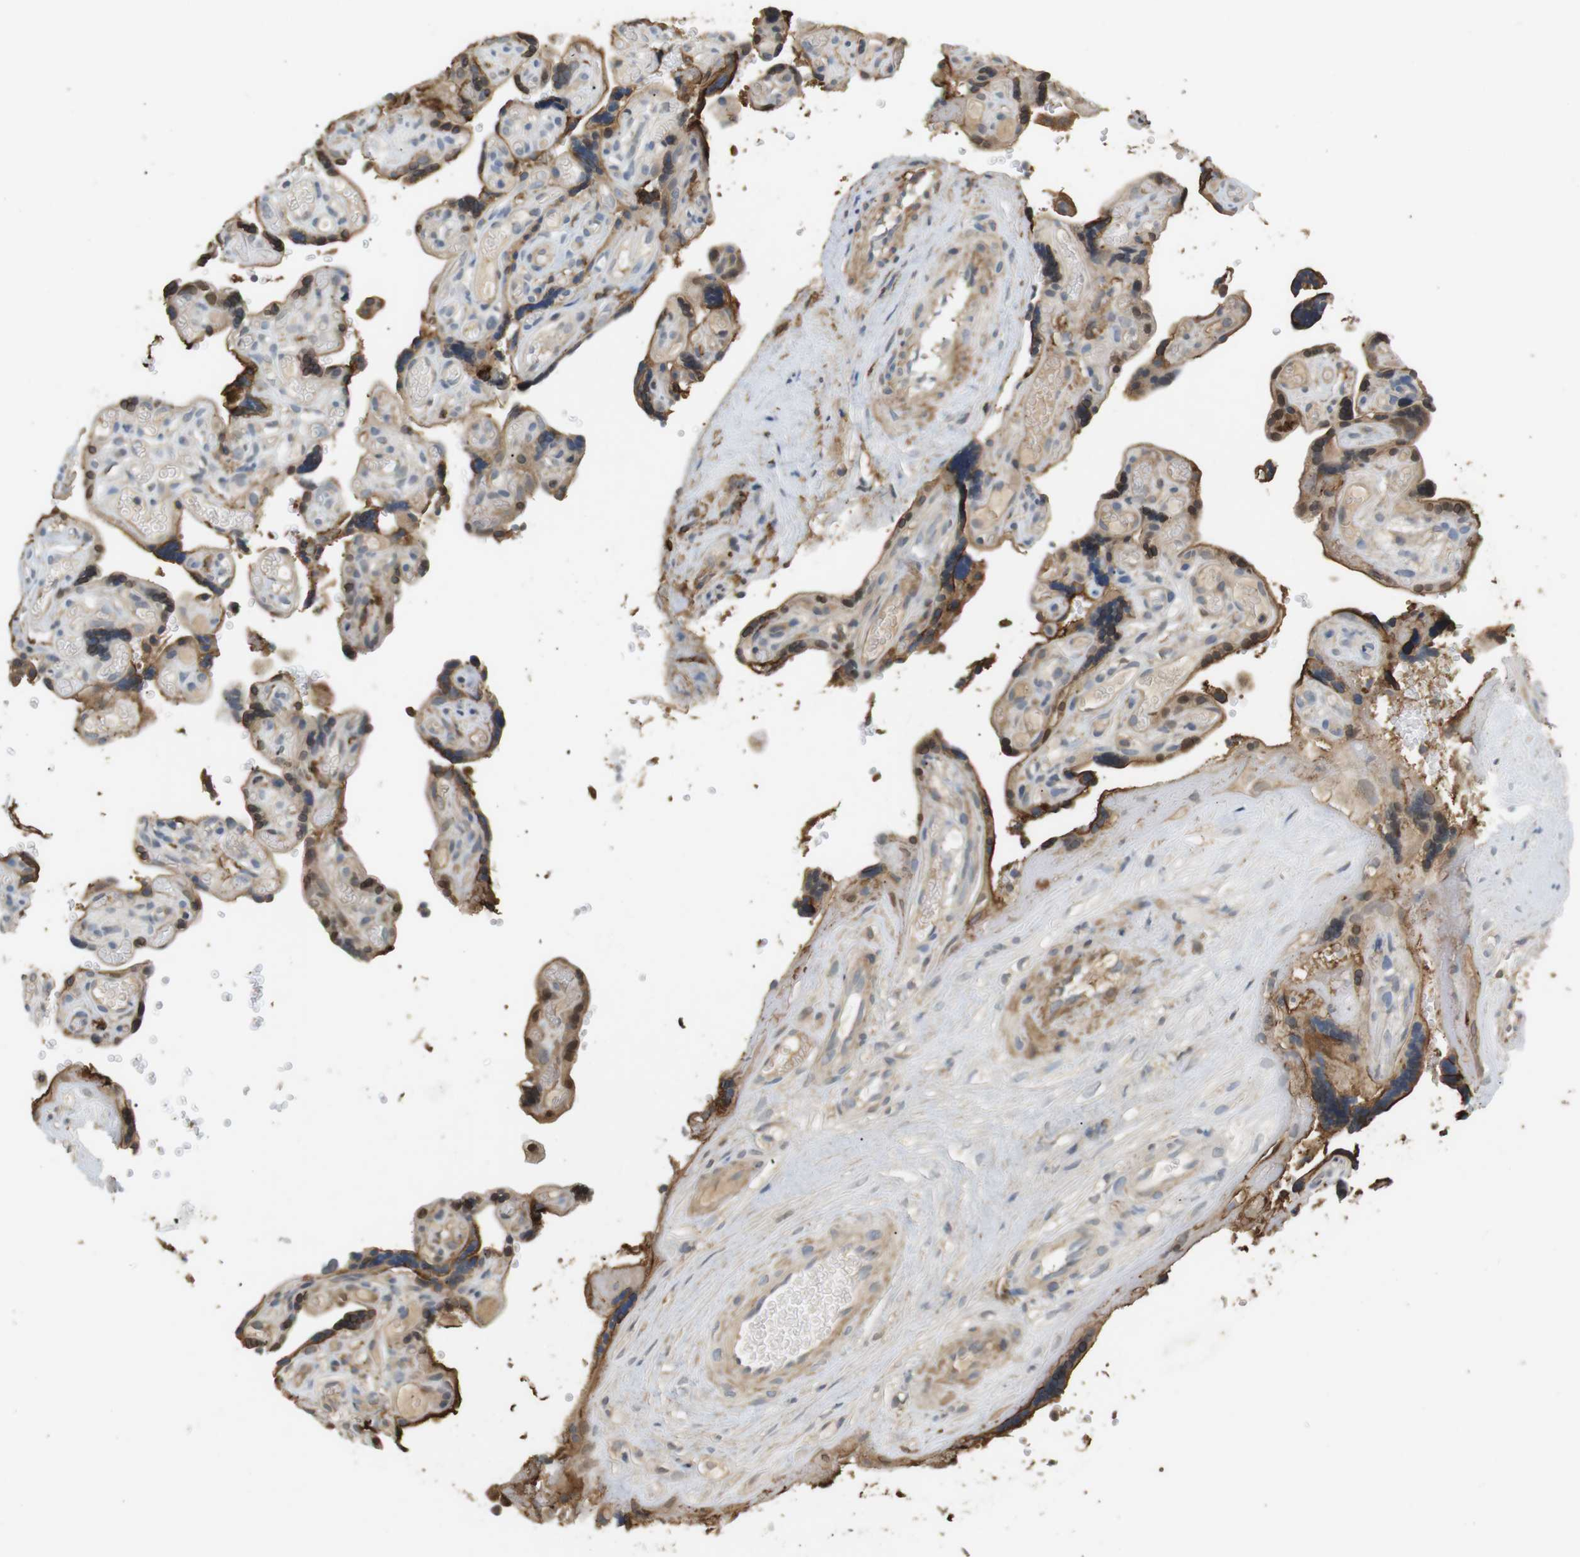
{"staining": {"intensity": "moderate", "quantity": ">75%", "location": "cytoplasmic/membranous"}, "tissue": "placenta", "cell_type": "Decidual cells", "image_type": "normal", "snomed": [{"axis": "morphology", "description": "Normal tissue, NOS"}, {"axis": "topography", "description": "Placenta"}], "caption": "There is medium levels of moderate cytoplasmic/membranous expression in decidual cells of unremarkable placenta, as demonstrated by immunohistochemical staining (brown color).", "gene": "P2RY1", "patient": {"sex": "female", "age": 30}}